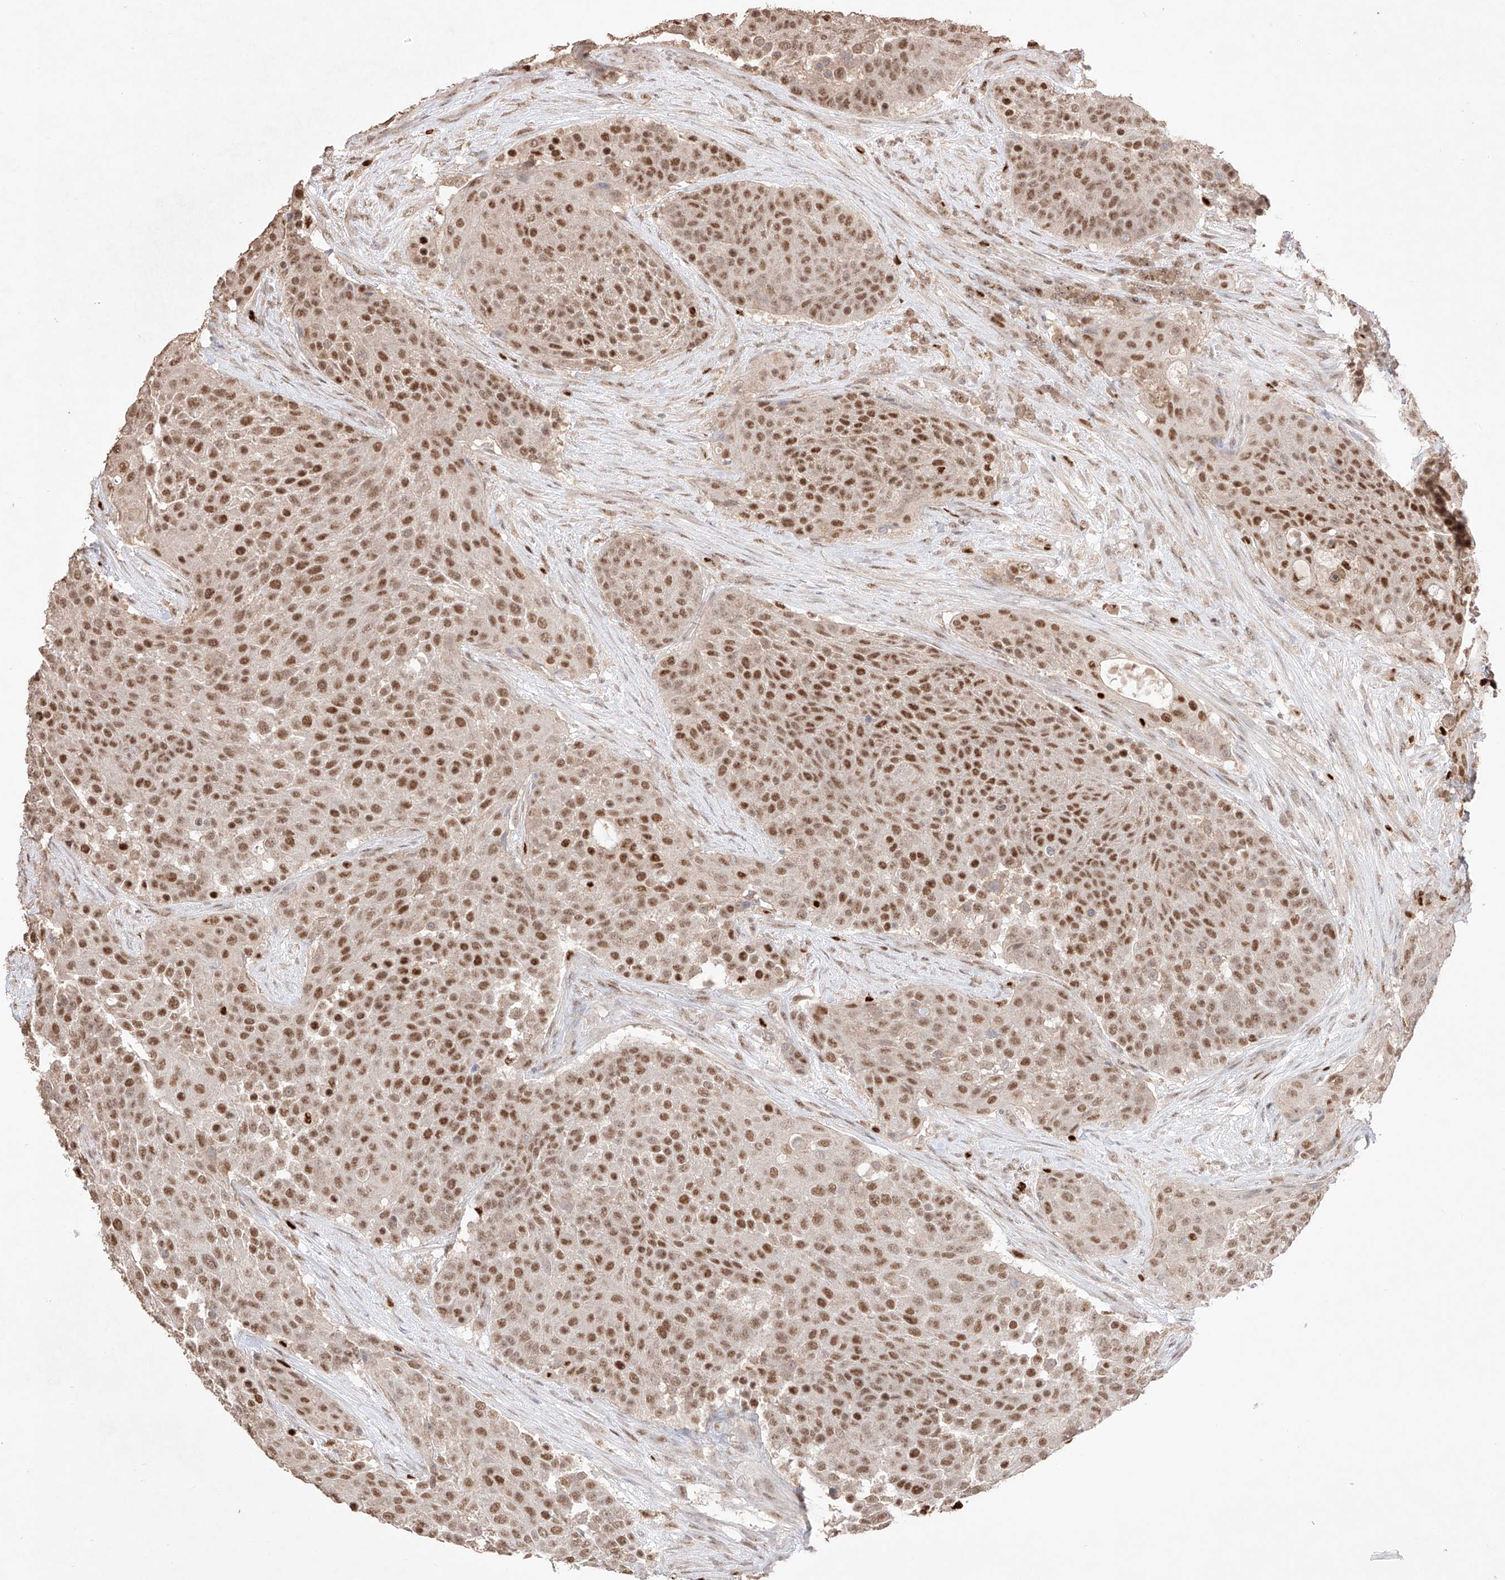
{"staining": {"intensity": "strong", "quantity": ">75%", "location": "nuclear"}, "tissue": "urothelial cancer", "cell_type": "Tumor cells", "image_type": "cancer", "snomed": [{"axis": "morphology", "description": "Urothelial carcinoma, High grade"}, {"axis": "topography", "description": "Urinary bladder"}], "caption": "Immunohistochemical staining of high-grade urothelial carcinoma displays high levels of strong nuclear staining in approximately >75% of tumor cells.", "gene": "APIP", "patient": {"sex": "female", "age": 63}}